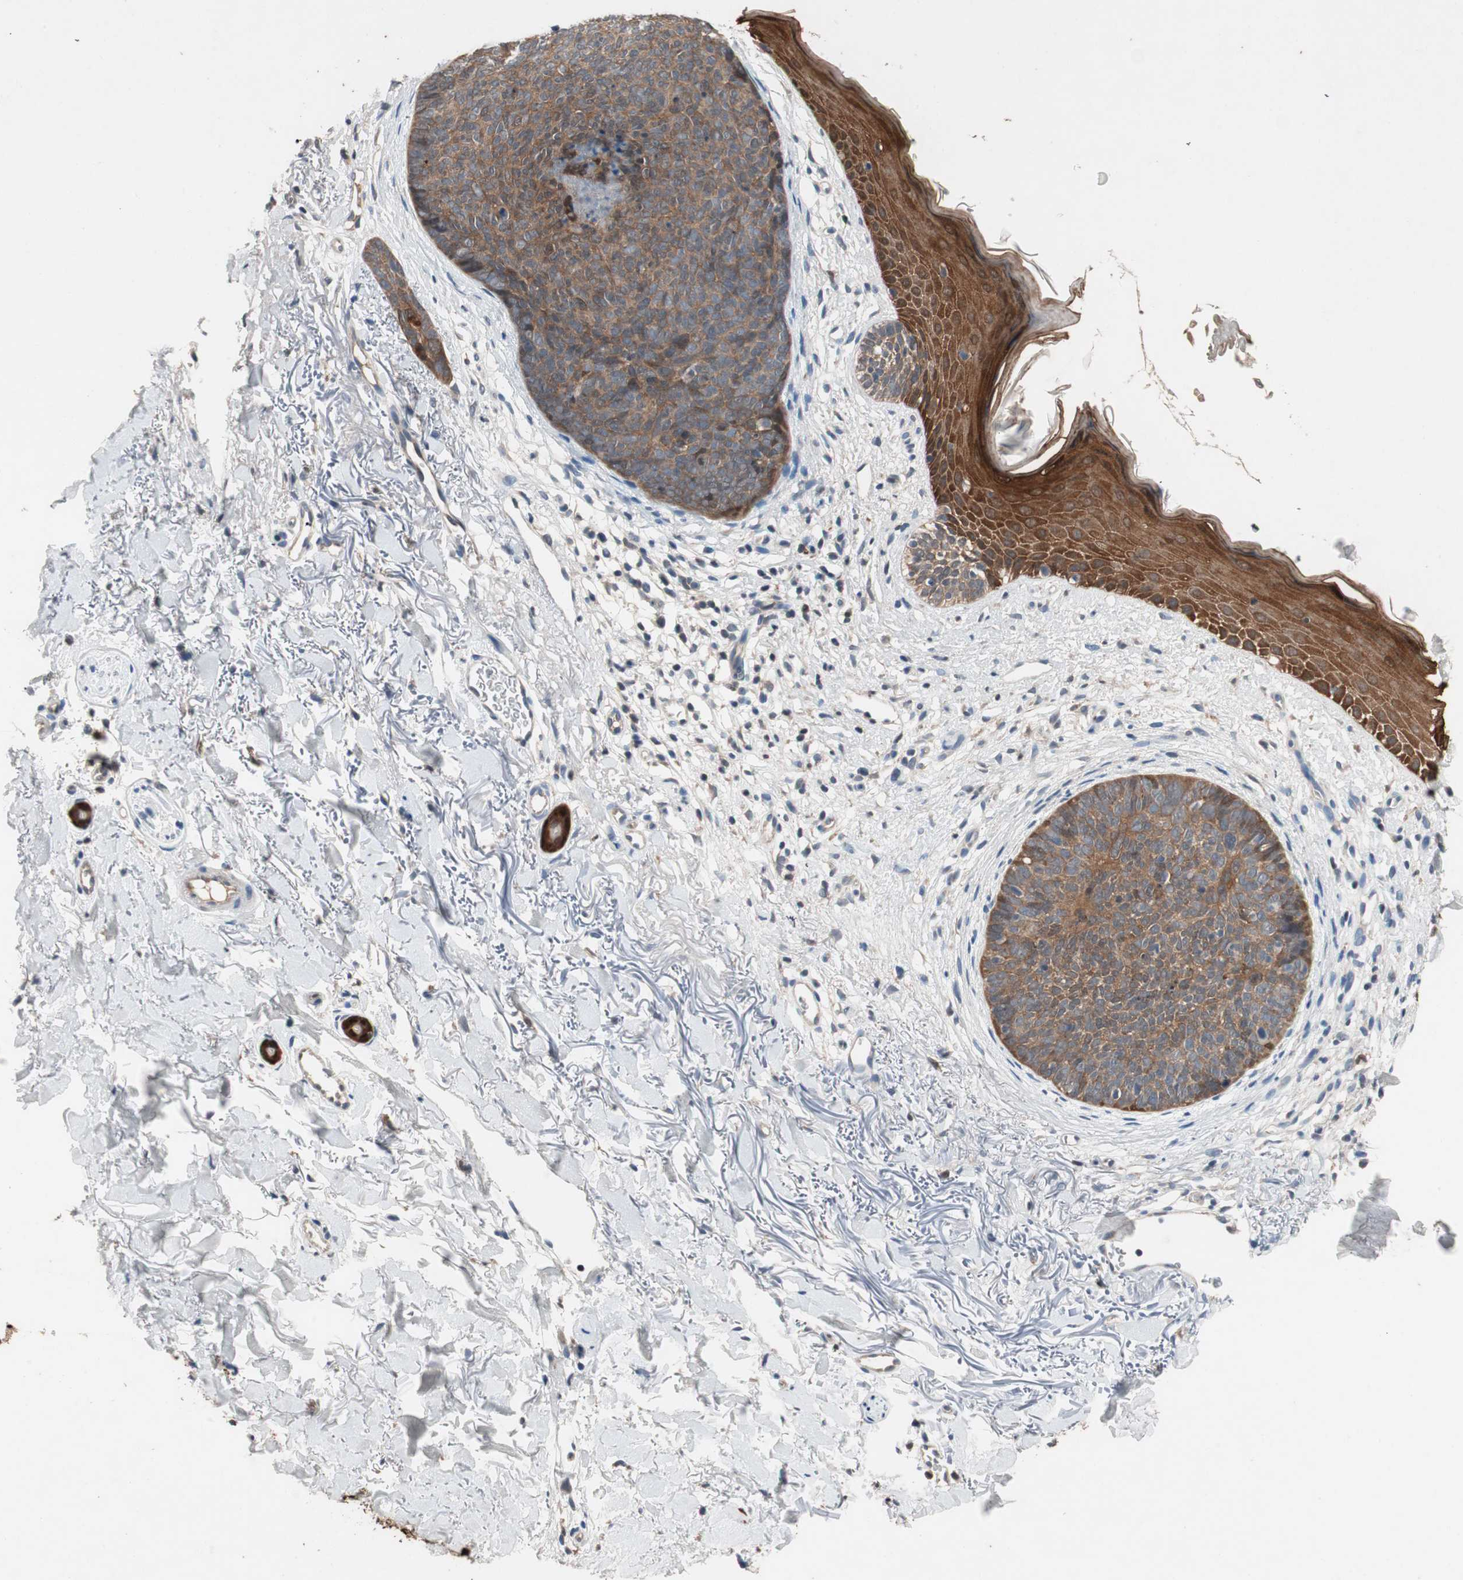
{"staining": {"intensity": "weak", "quantity": ">75%", "location": "cytoplasmic/membranous"}, "tissue": "skin cancer", "cell_type": "Tumor cells", "image_type": "cancer", "snomed": [{"axis": "morphology", "description": "Basal cell carcinoma"}, {"axis": "topography", "description": "Skin"}], "caption": "Immunohistochemistry of human basal cell carcinoma (skin) shows low levels of weak cytoplasmic/membranous positivity in approximately >75% of tumor cells.", "gene": "SERPINB5", "patient": {"sex": "female", "age": 70}}